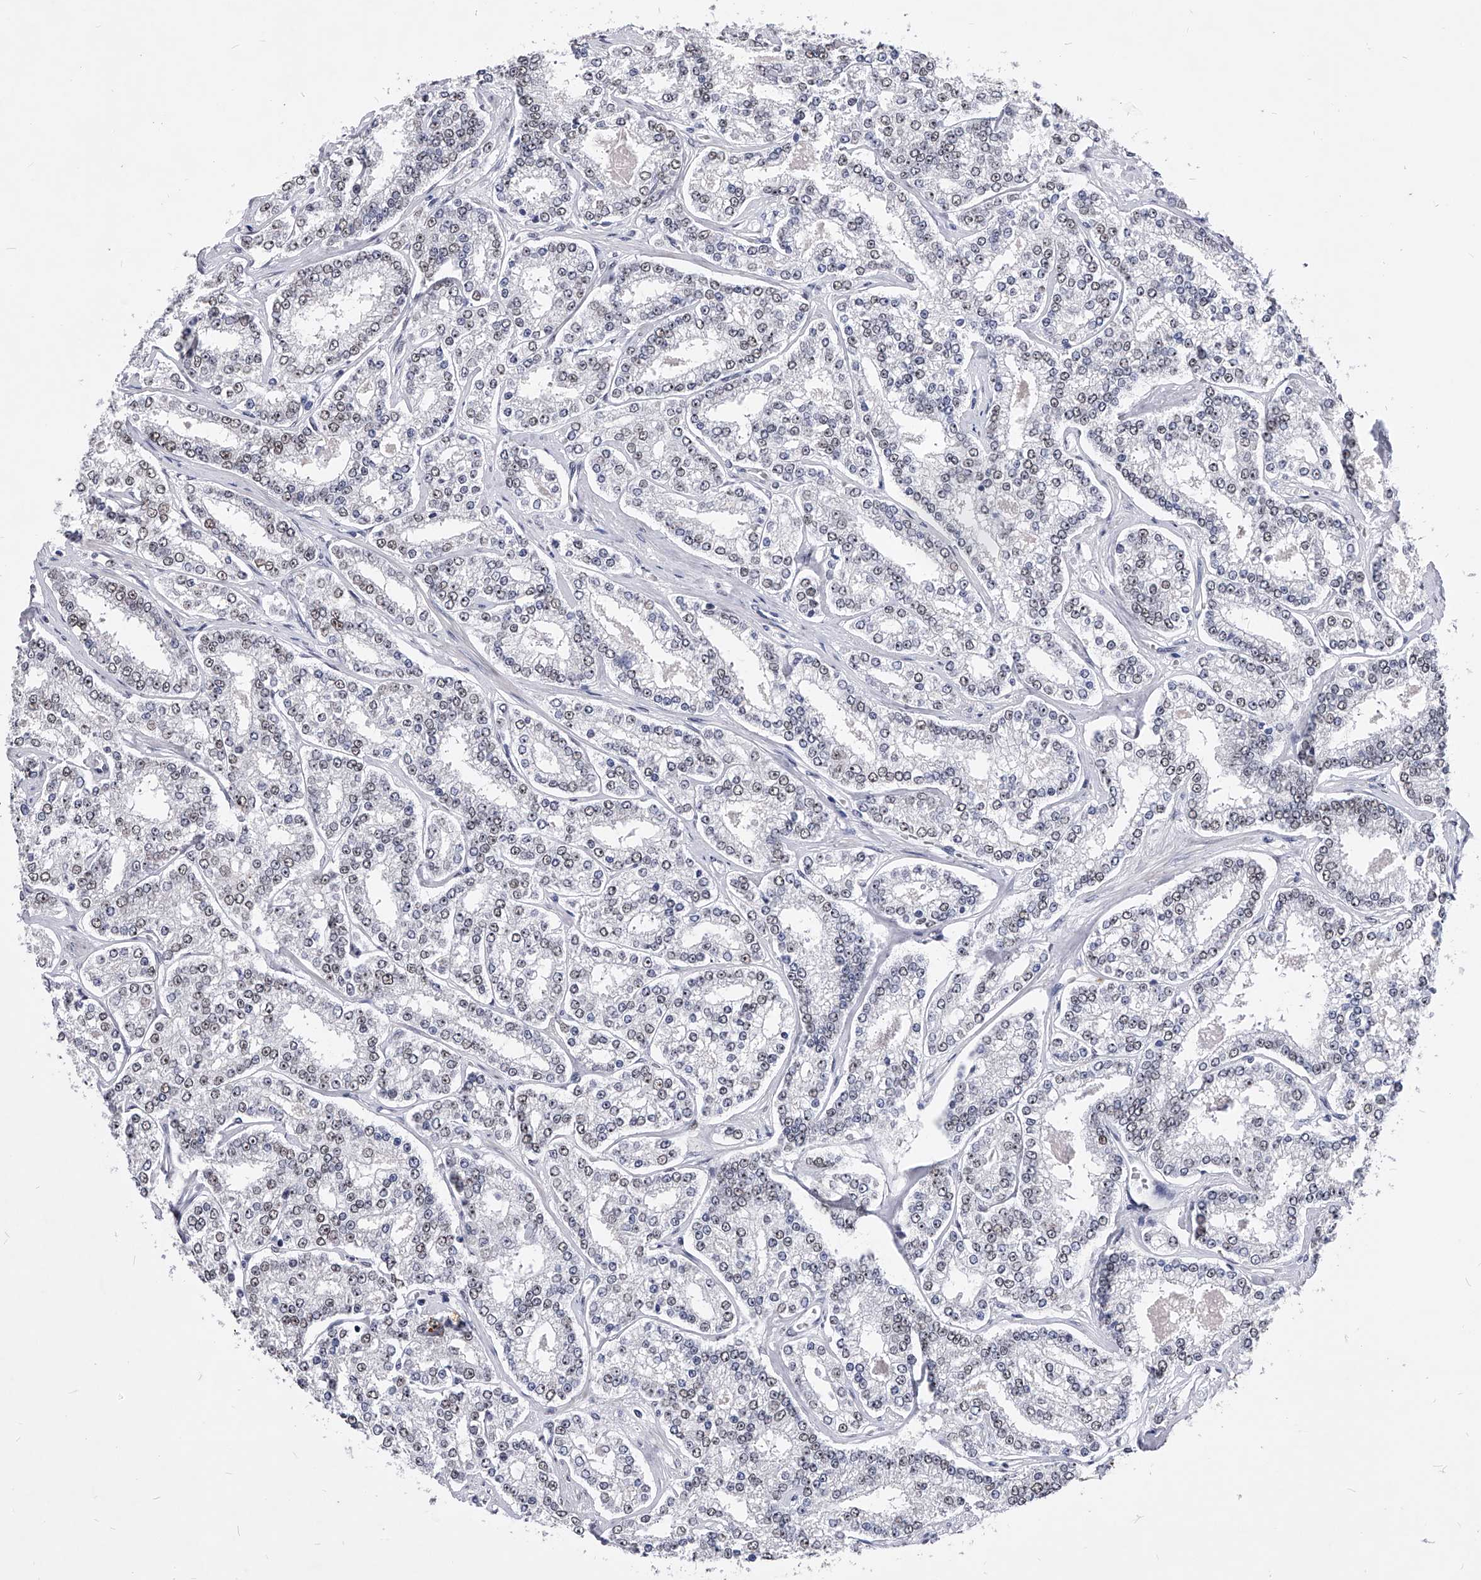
{"staining": {"intensity": "weak", "quantity": "25%-75%", "location": "nuclear"}, "tissue": "prostate cancer", "cell_type": "Tumor cells", "image_type": "cancer", "snomed": [{"axis": "morphology", "description": "Normal tissue, NOS"}, {"axis": "morphology", "description": "Adenocarcinoma, High grade"}, {"axis": "topography", "description": "Prostate"}], "caption": "Immunohistochemistry staining of prostate cancer, which displays low levels of weak nuclear positivity in approximately 25%-75% of tumor cells indicating weak nuclear protein expression. The staining was performed using DAB (brown) for protein detection and nuclei were counterstained in hematoxylin (blue).", "gene": "TESK2", "patient": {"sex": "male", "age": 83}}